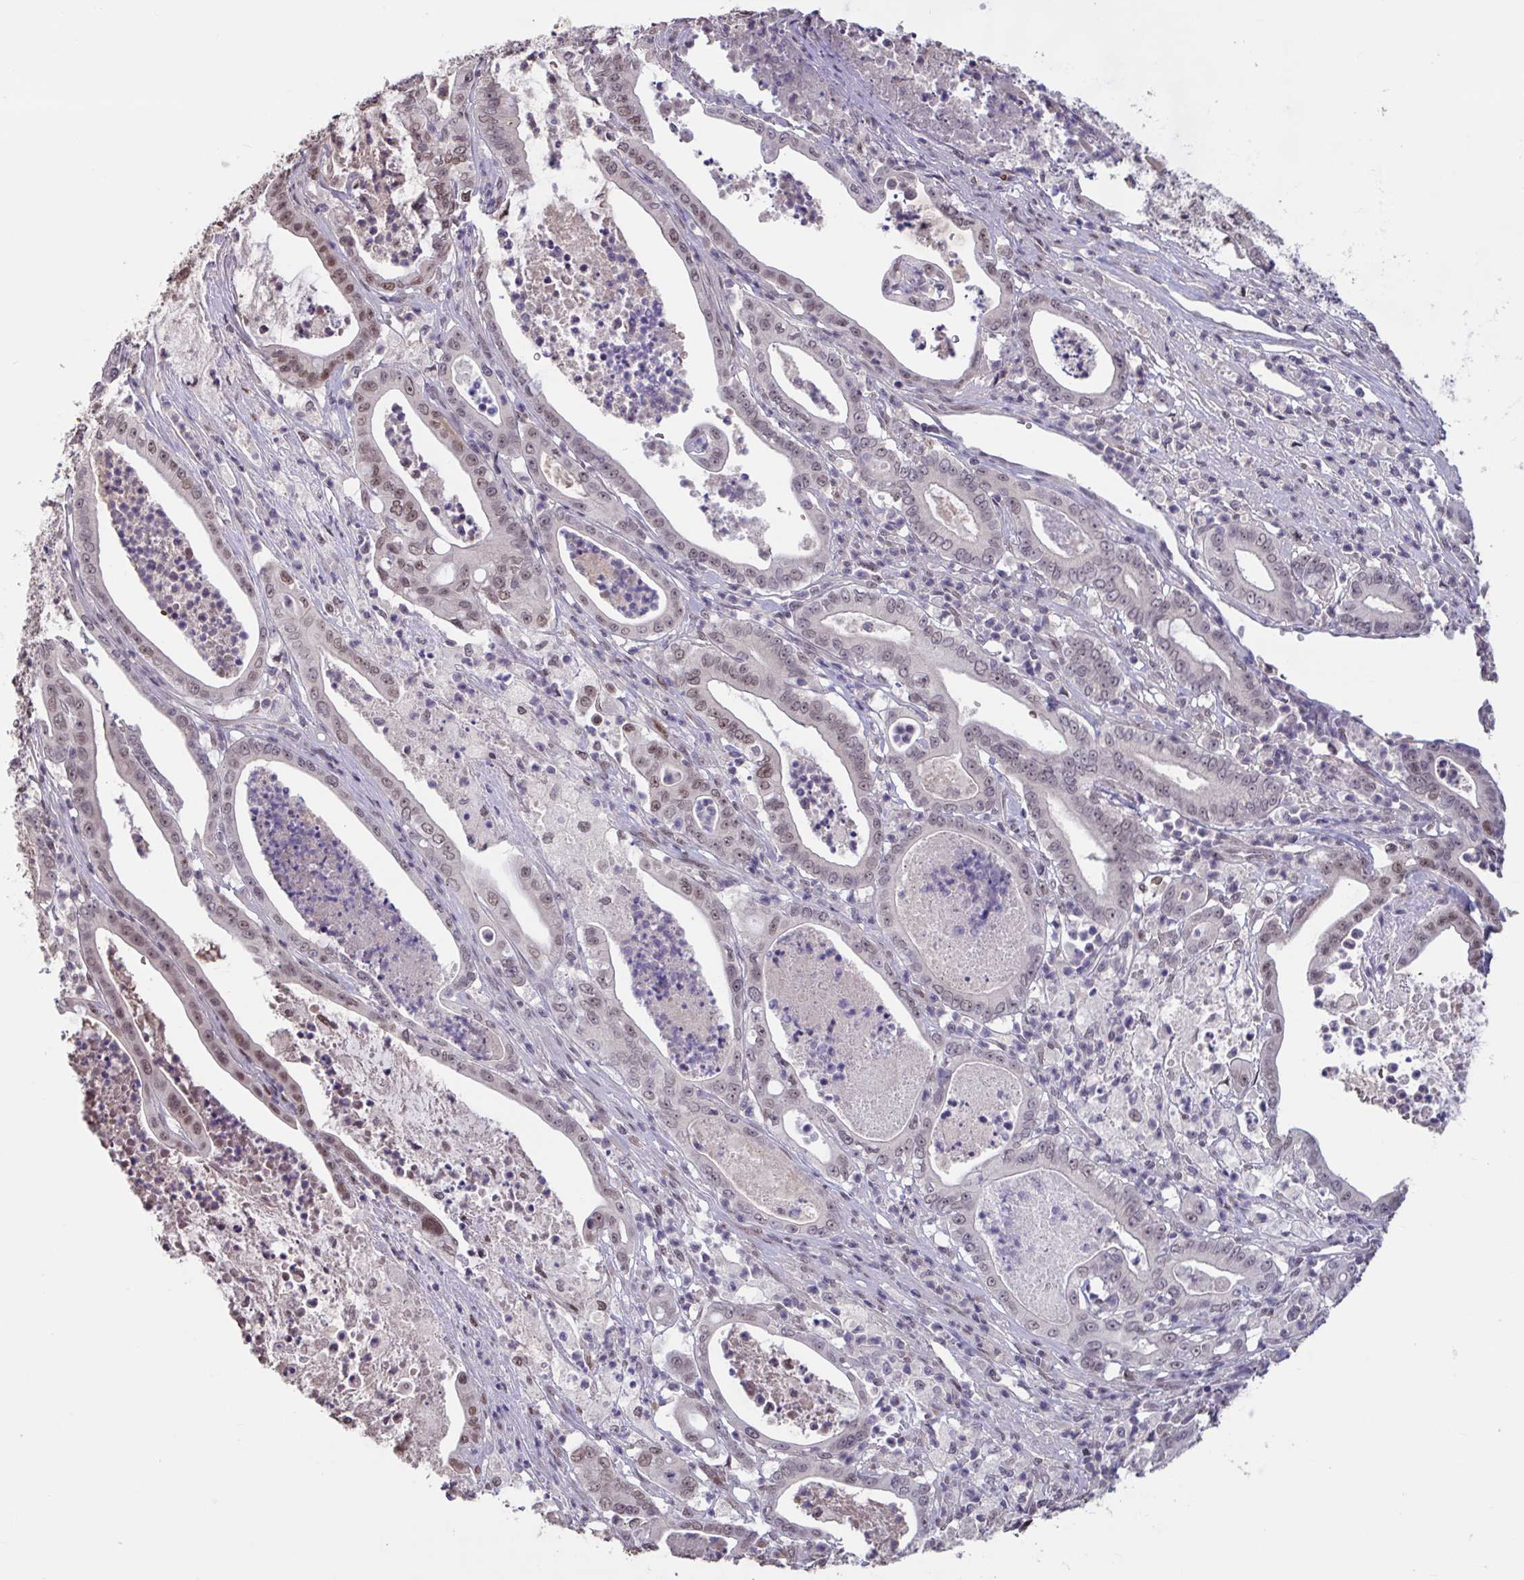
{"staining": {"intensity": "moderate", "quantity": ">75%", "location": "nuclear"}, "tissue": "pancreatic cancer", "cell_type": "Tumor cells", "image_type": "cancer", "snomed": [{"axis": "morphology", "description": "Adenocarcinoma, NOS"}, {"axis": "topography", "description": "Pancreas"}], "caption": "Immunohistochemical staining of pancreatic cancer (adenocarcinoma) displays medium levels of moderate nuclear protein staining in approximately >75% of tumor cells.", "gene": "ZNF414", "patient": {"sex": "male", "age": 71}}